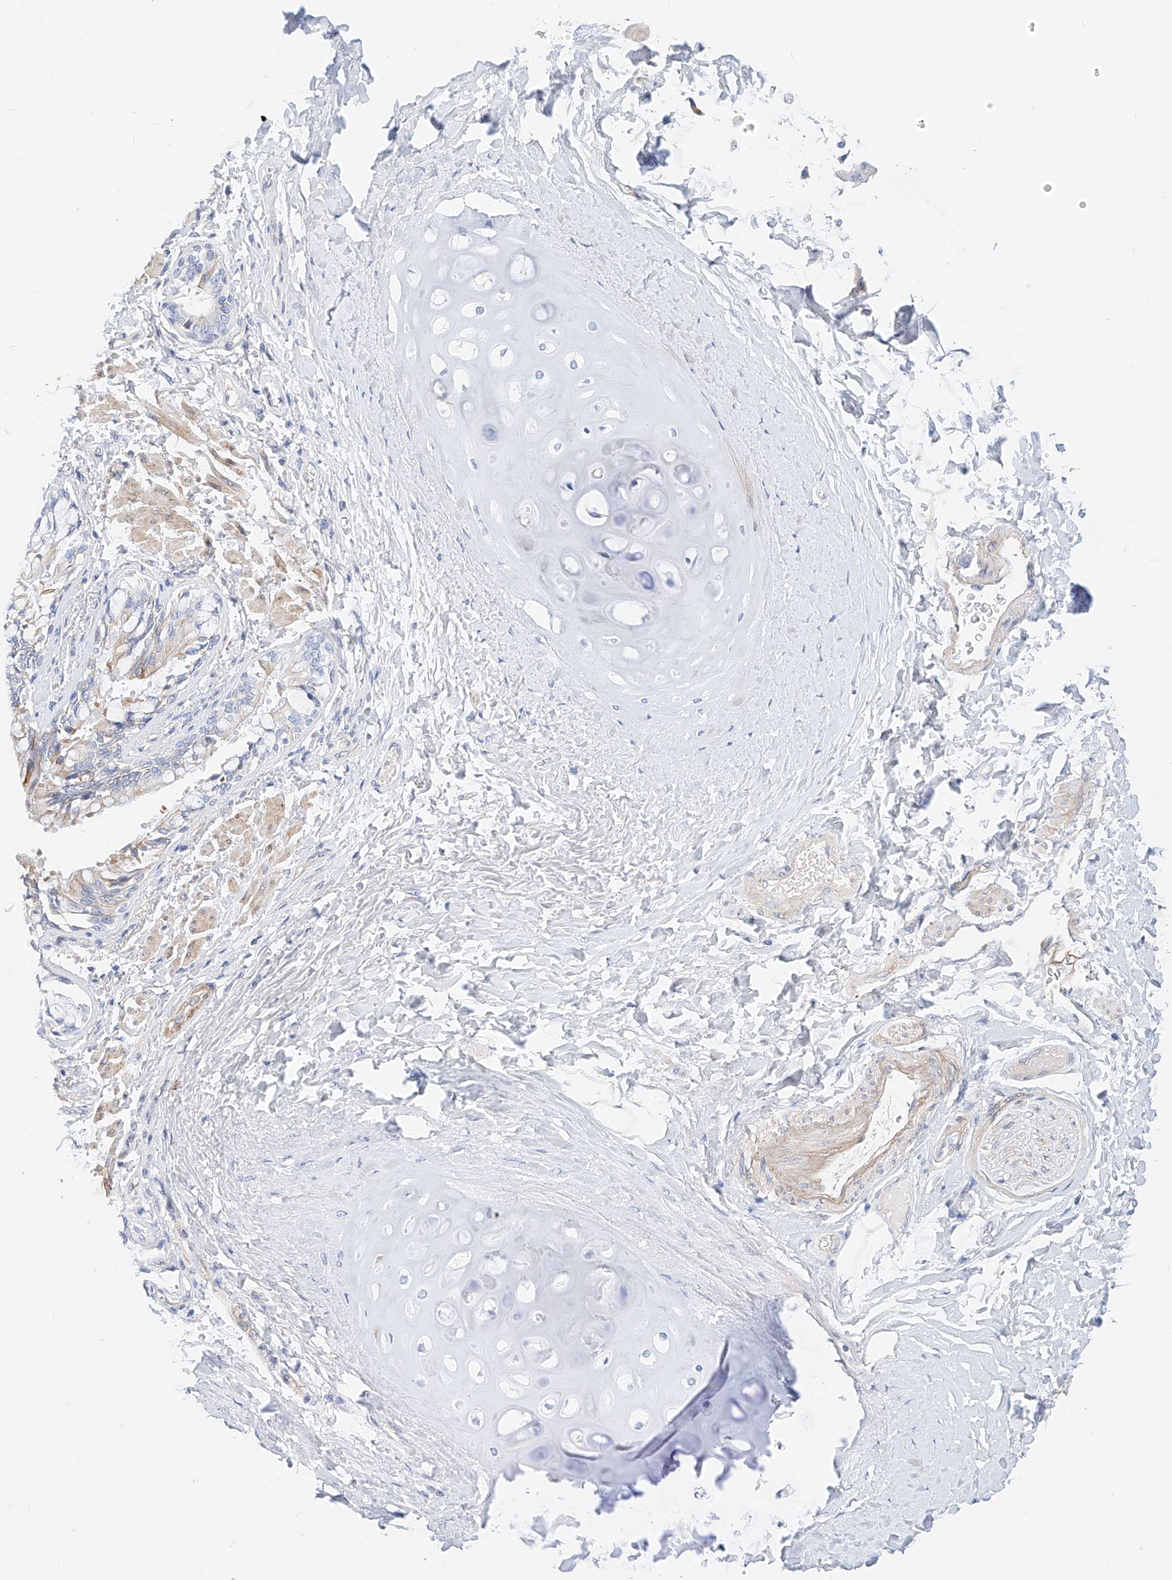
{"staining": {"intensity": "weak", "quantity": "25%-75%", "location": "cytoplasmic/membranous"}, "tissue": "bronchus", "cell_type": "Respiratory epithelial cells", "image_type": "normal", "snomed": [{"axis": "morphology", "description": "Normal tissue, NOS"}, {"axis": "morphology", "description": "Inflammation, NOS"}, {"axis": "topography", "description": "Lung"}], "caption": "Bronchus stained with immunohistochemistry (IHC) reveals weak cytoplasmic/membranous staining in approximately 25%-75% of respiratory epithelial cells.", "gene": "SBSPON", "patient": {"sex": "female", "age": 46}}